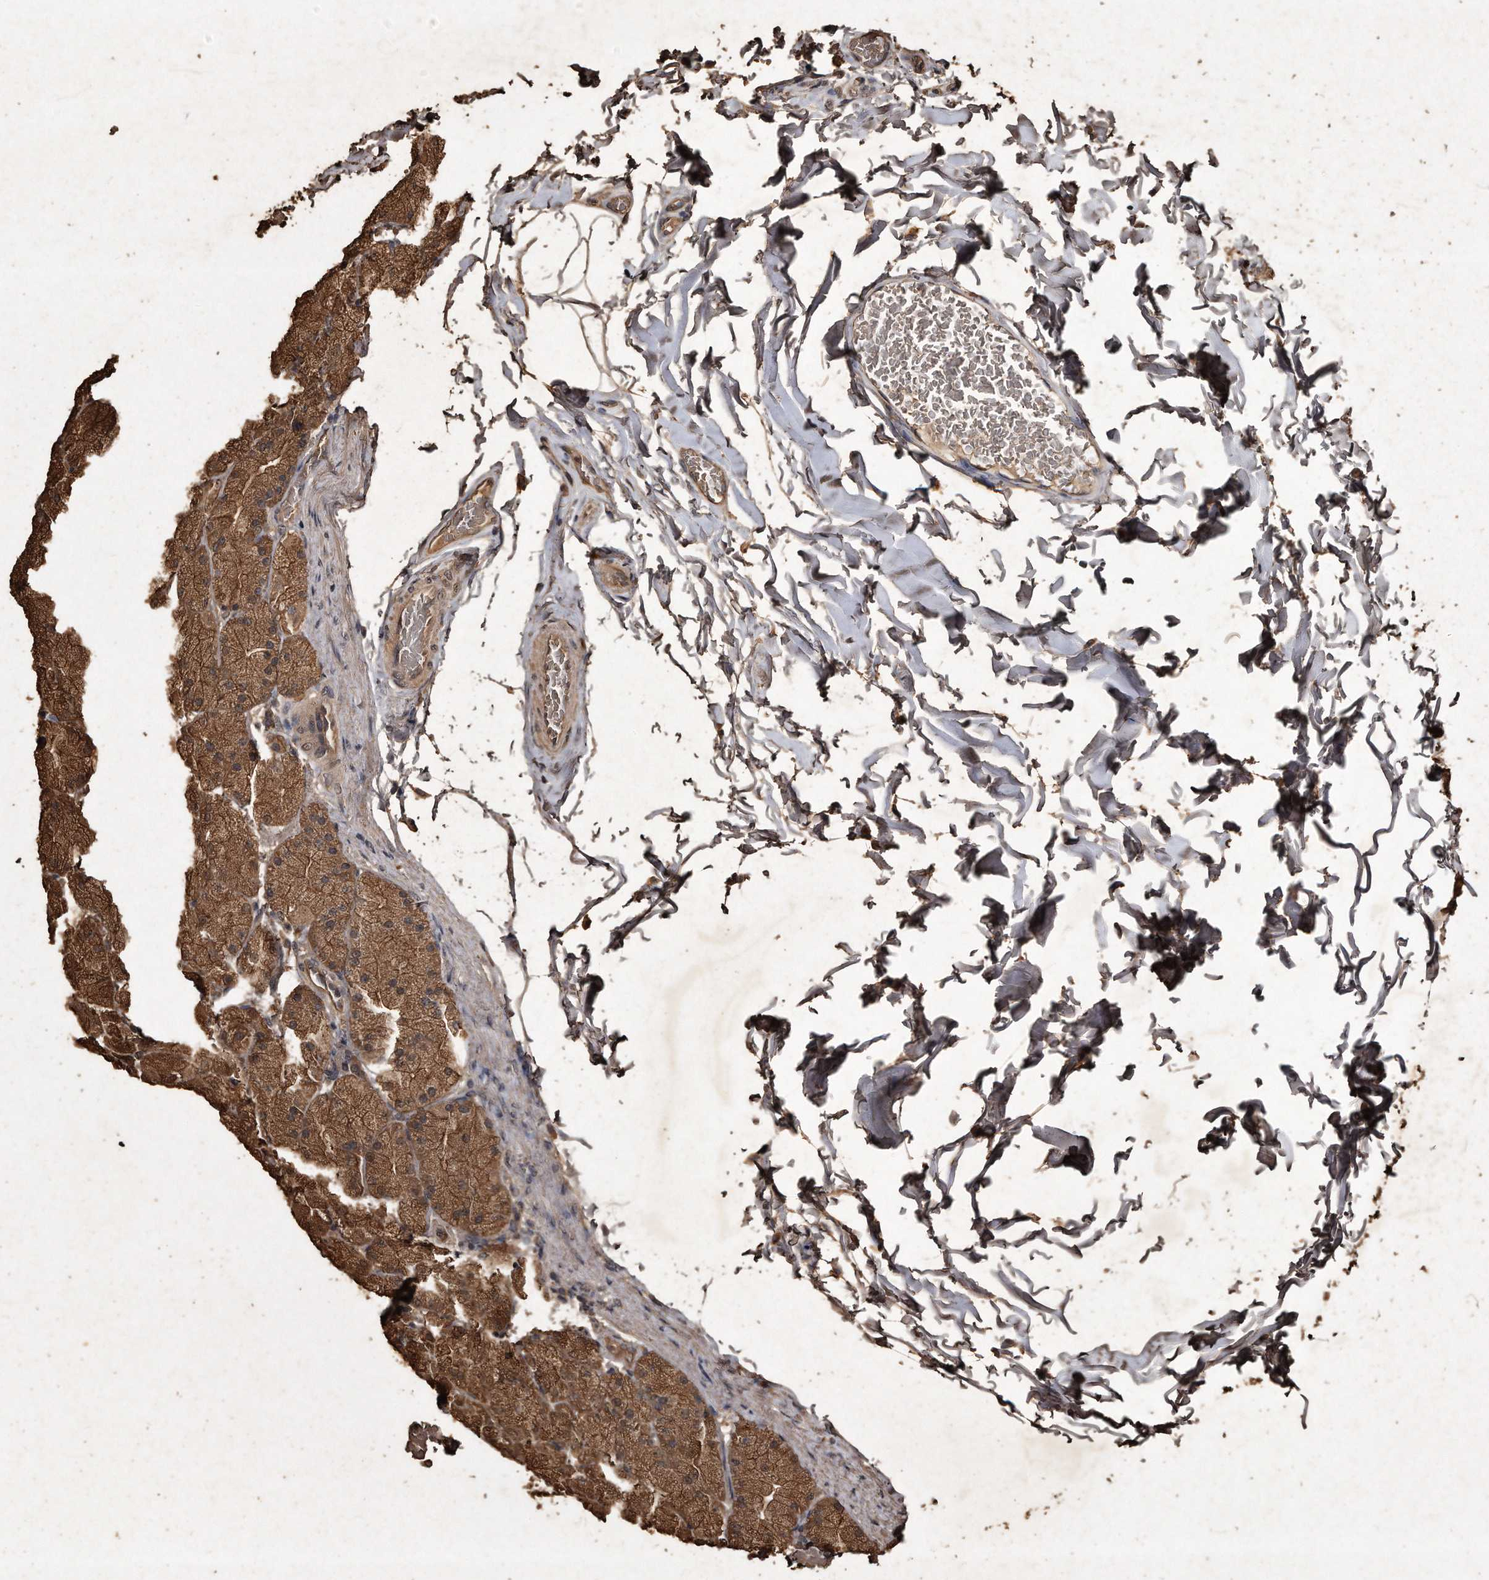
{"staining": {"intensity": "moderate", "quantity": ">75%", "location": "cytoplasmic/membranous"}, "tissue": "stomach", "cell_type": "Glandular cells", "image_type": "normal", "snomed": [{"axis": "morphology", "description": "Normal tissue, NOS"}, {"axis": "topography", "description": "Stomach, upper"}], "caption": "Moderate cytoplasmic/membranous positivity is seen in approximately >75% of glandular cells in benign stomach.", "gene": "CFLAR", "patient": {"sex": "female", "age": 56}}